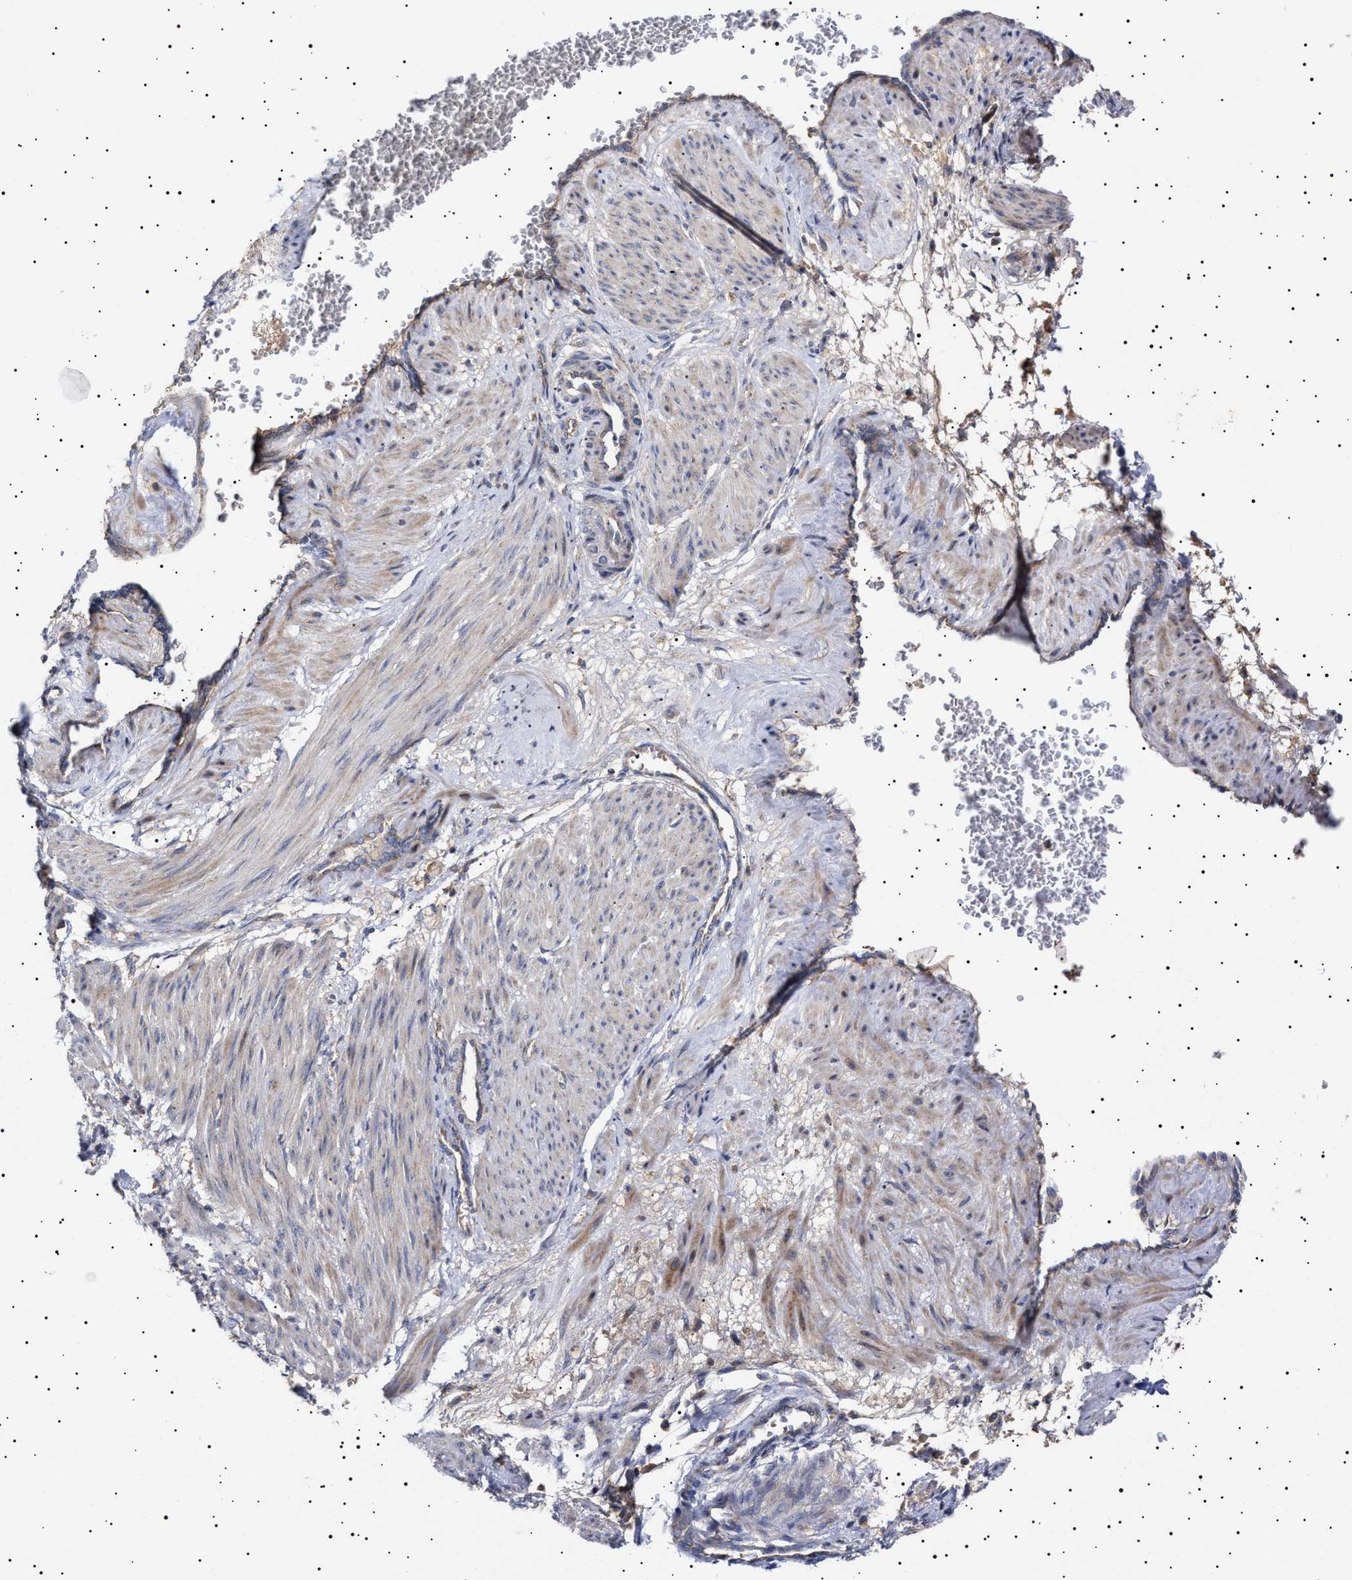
{"staining": {"intensity": "moderate", "quantity": "25%-75%", "location": "cytoplasmic/membranous"}, "tissue": "smooth muscle", "cell_type": "Smooth muscle cells", "image_type": "normal", "snomed": [{"axis": "morphology", "description": "Normal tissue, NOS"}, {"axis": "topography", "description": "Endometrium"}], "caption": "IHC (DAB (3,3'-diaminobenzidine)) staining of benign smooth muscle displays moderate cytoplasmic/membranous protein staining in about 25%-75% of smooth muscle cells. Using DAB (3,3'-diaminobenzidine) (brown) and hematoxylin (blue) stains, captured at high magnification using brightfield microscopy.", "gene": "MRPL10", "patient": {"sex": "female", "age": 33}}